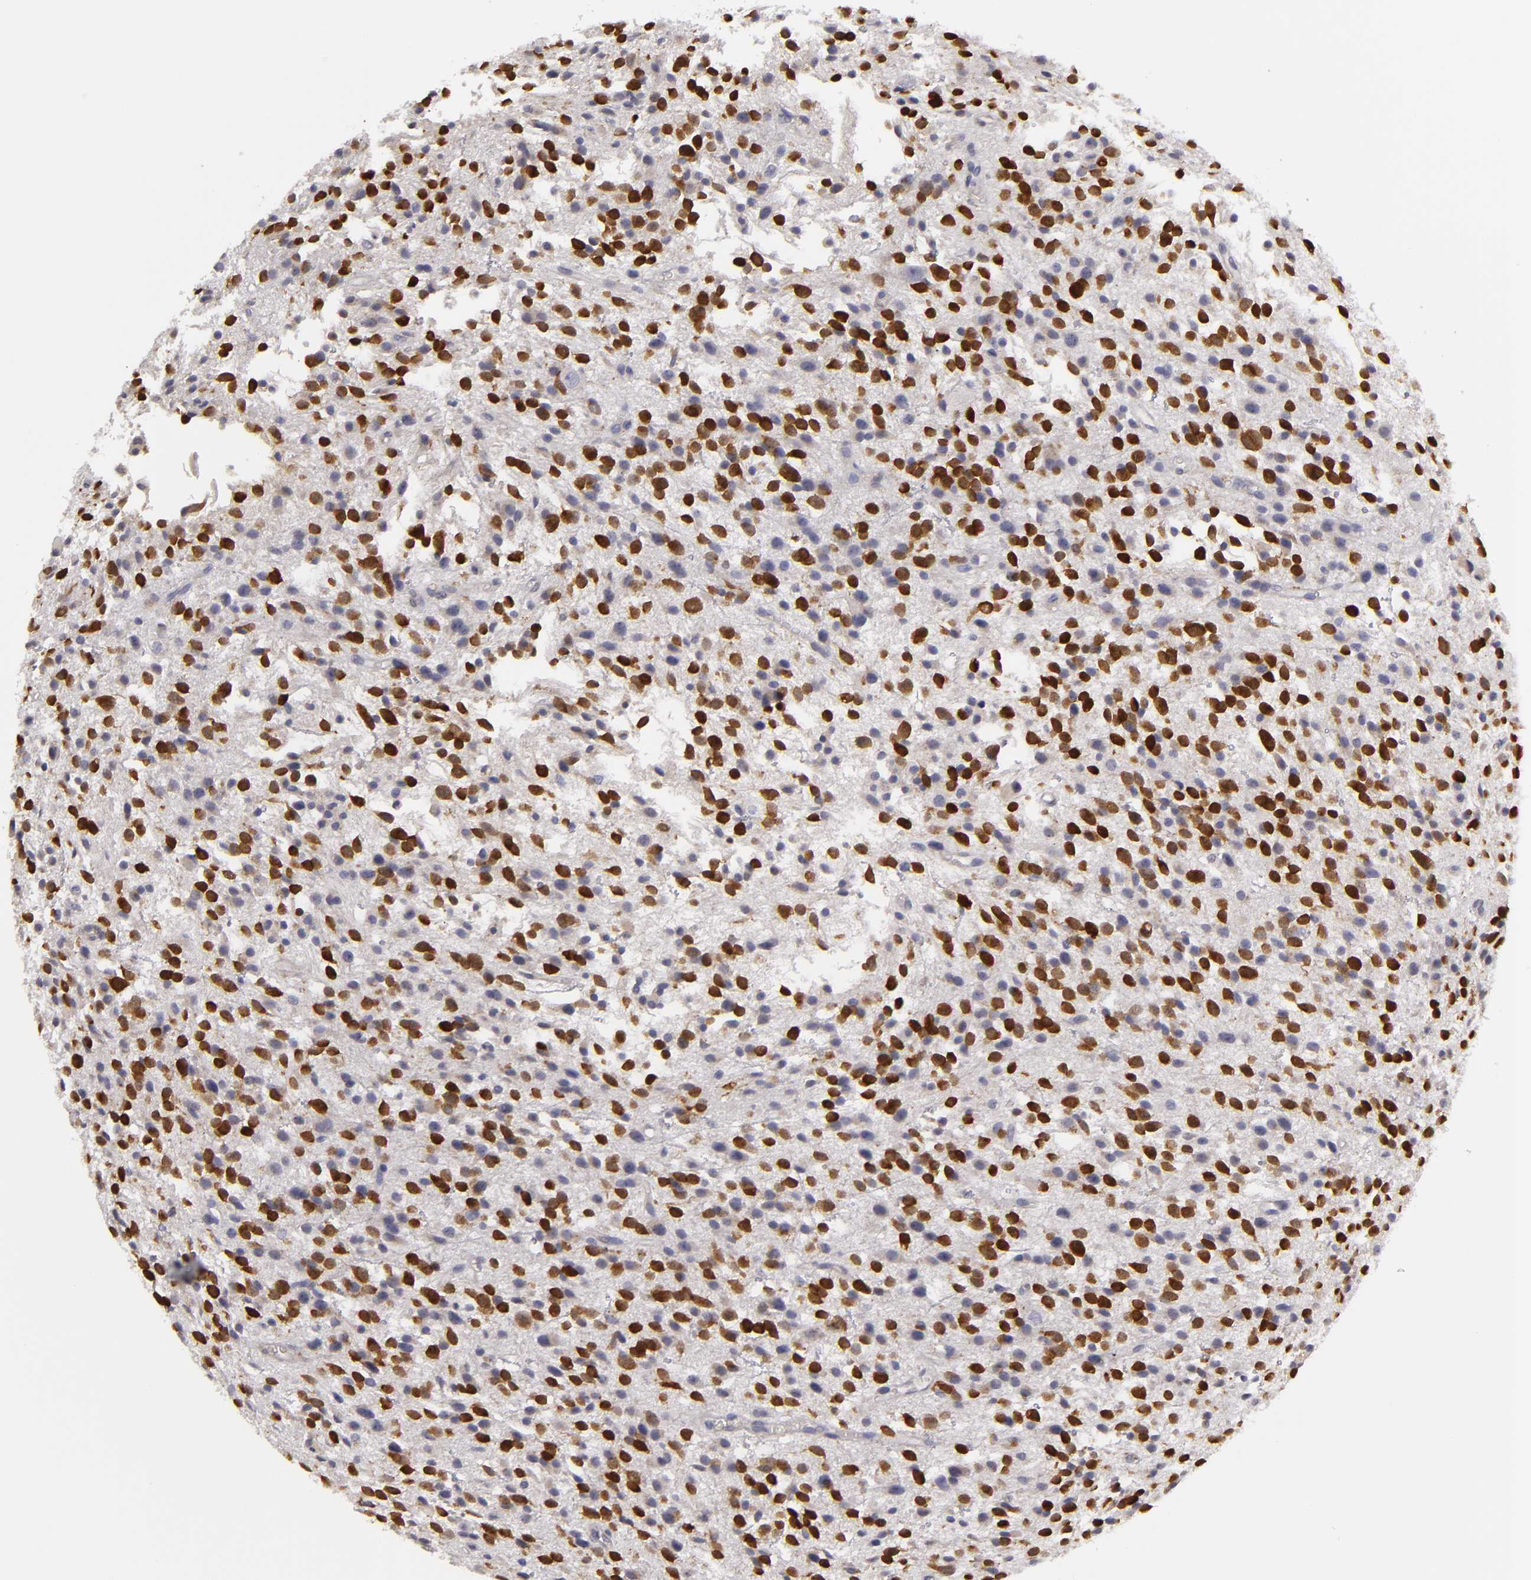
{"staining": {"intensity": "strong", "quantity": "25%-75%", "location": "nuclear"}, "tissue": "glioma", "cell_type": "Tumor cells", "image_type": "cancer", "snomed": [{"axis": "morphology", "description": "Glioma, malignant, Low grade"}, {"axis": "topography", "description": "Brain"}], "caption": "Glioma stained for a protein (brown) displays strong nuclear positive staining in about 25%-75% of tumor cells.", "gene": "EFS", "patient": {"sex": "female", "age": 36}}